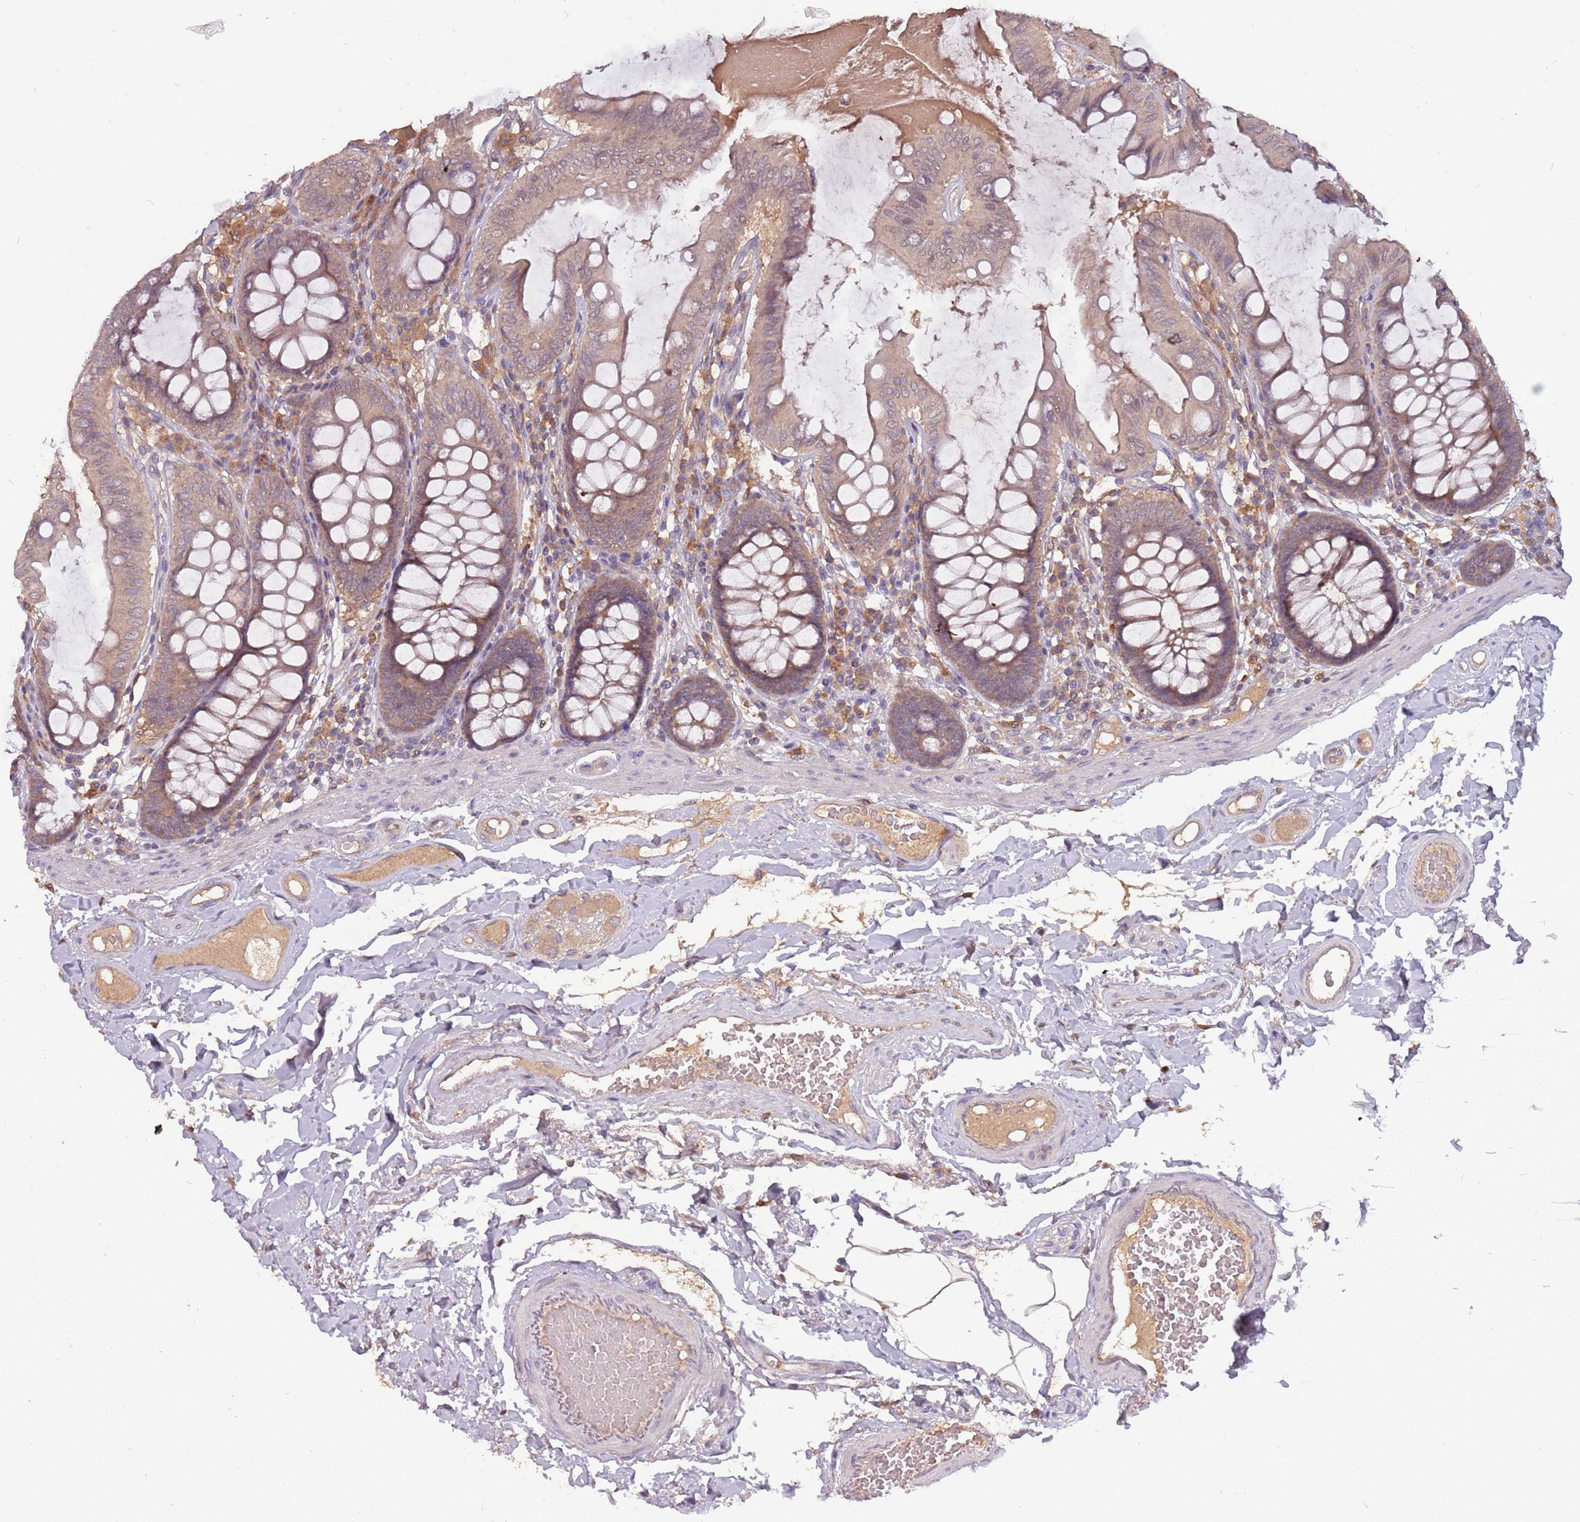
{"staining": {"intensity": "weak", "quantity": "<25%", "location": "cytoplasmic/membranous"}, "tissue": "colon", "cell_type": "Endothelial cells", "image_type": "normal", "snomed": [{"axis": "morphology", "description": "Normal tissue, NOS"}, {"axis": "topography", "description": "Colon"}], "caption": "Endothelial cells show no significant expression in unremarkable colon.", "gene": "USP32", "patient": {"sex": "male", "age": 84}}